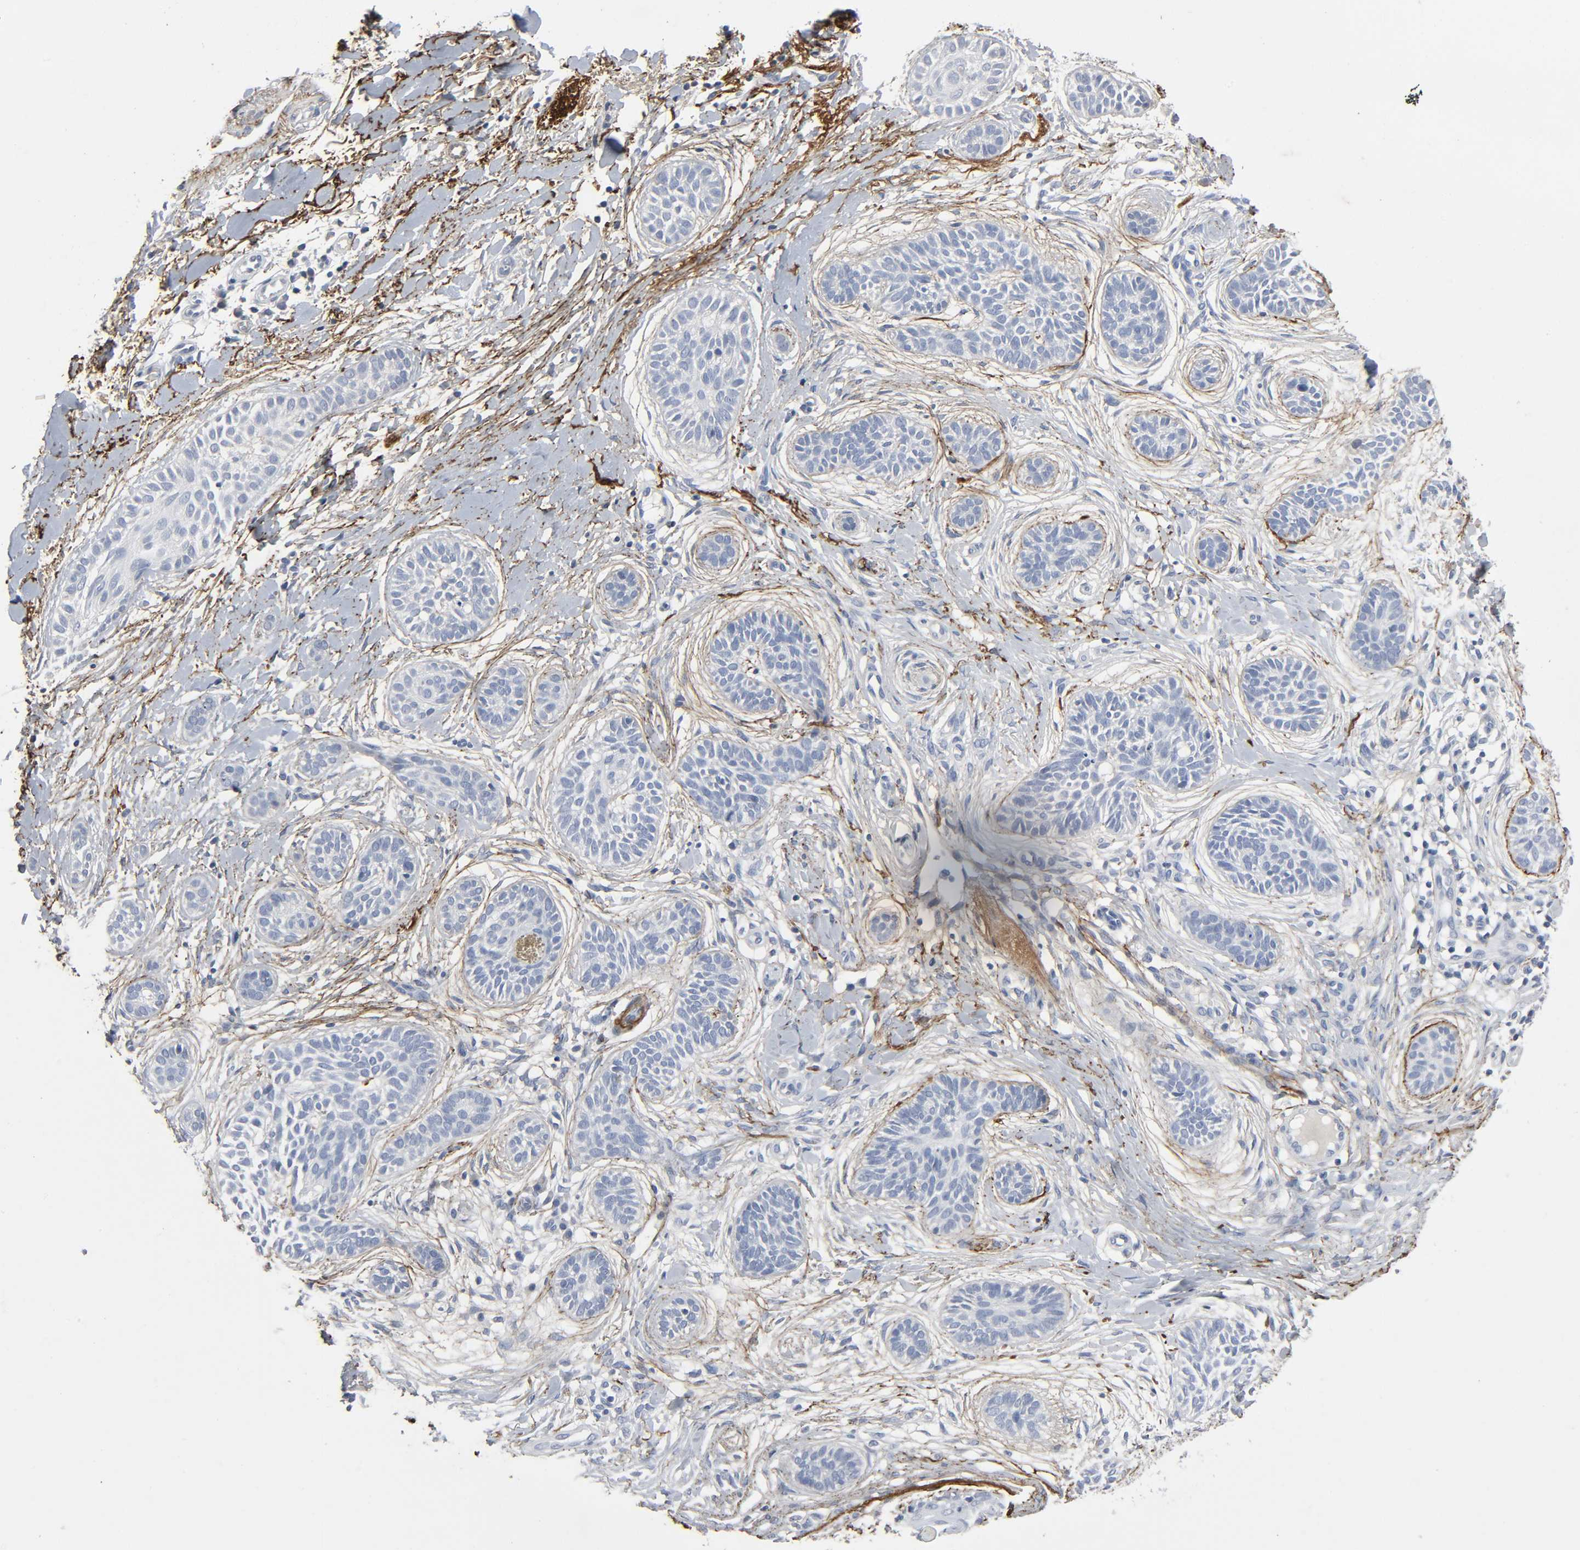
{"staining": {"intensity": "negative", "quantity": "none", "location": "none"}, "tissue": "skin cancer", "cell_type": "Tumor cells", "image_type": "cancer", "snomed": [{"axis": "morphology", "description": "Normal tissue, NOS"}, {"axis": "morphology", "description": "Basal cell carcinoma"}, {"axis": "topography", "description": "Skin"}], "caption": "Tumor cells are negative for brown protein staining in skin cancer.", "gene": "FBLN5", "patient": {"sex": "male", "age": 63}}